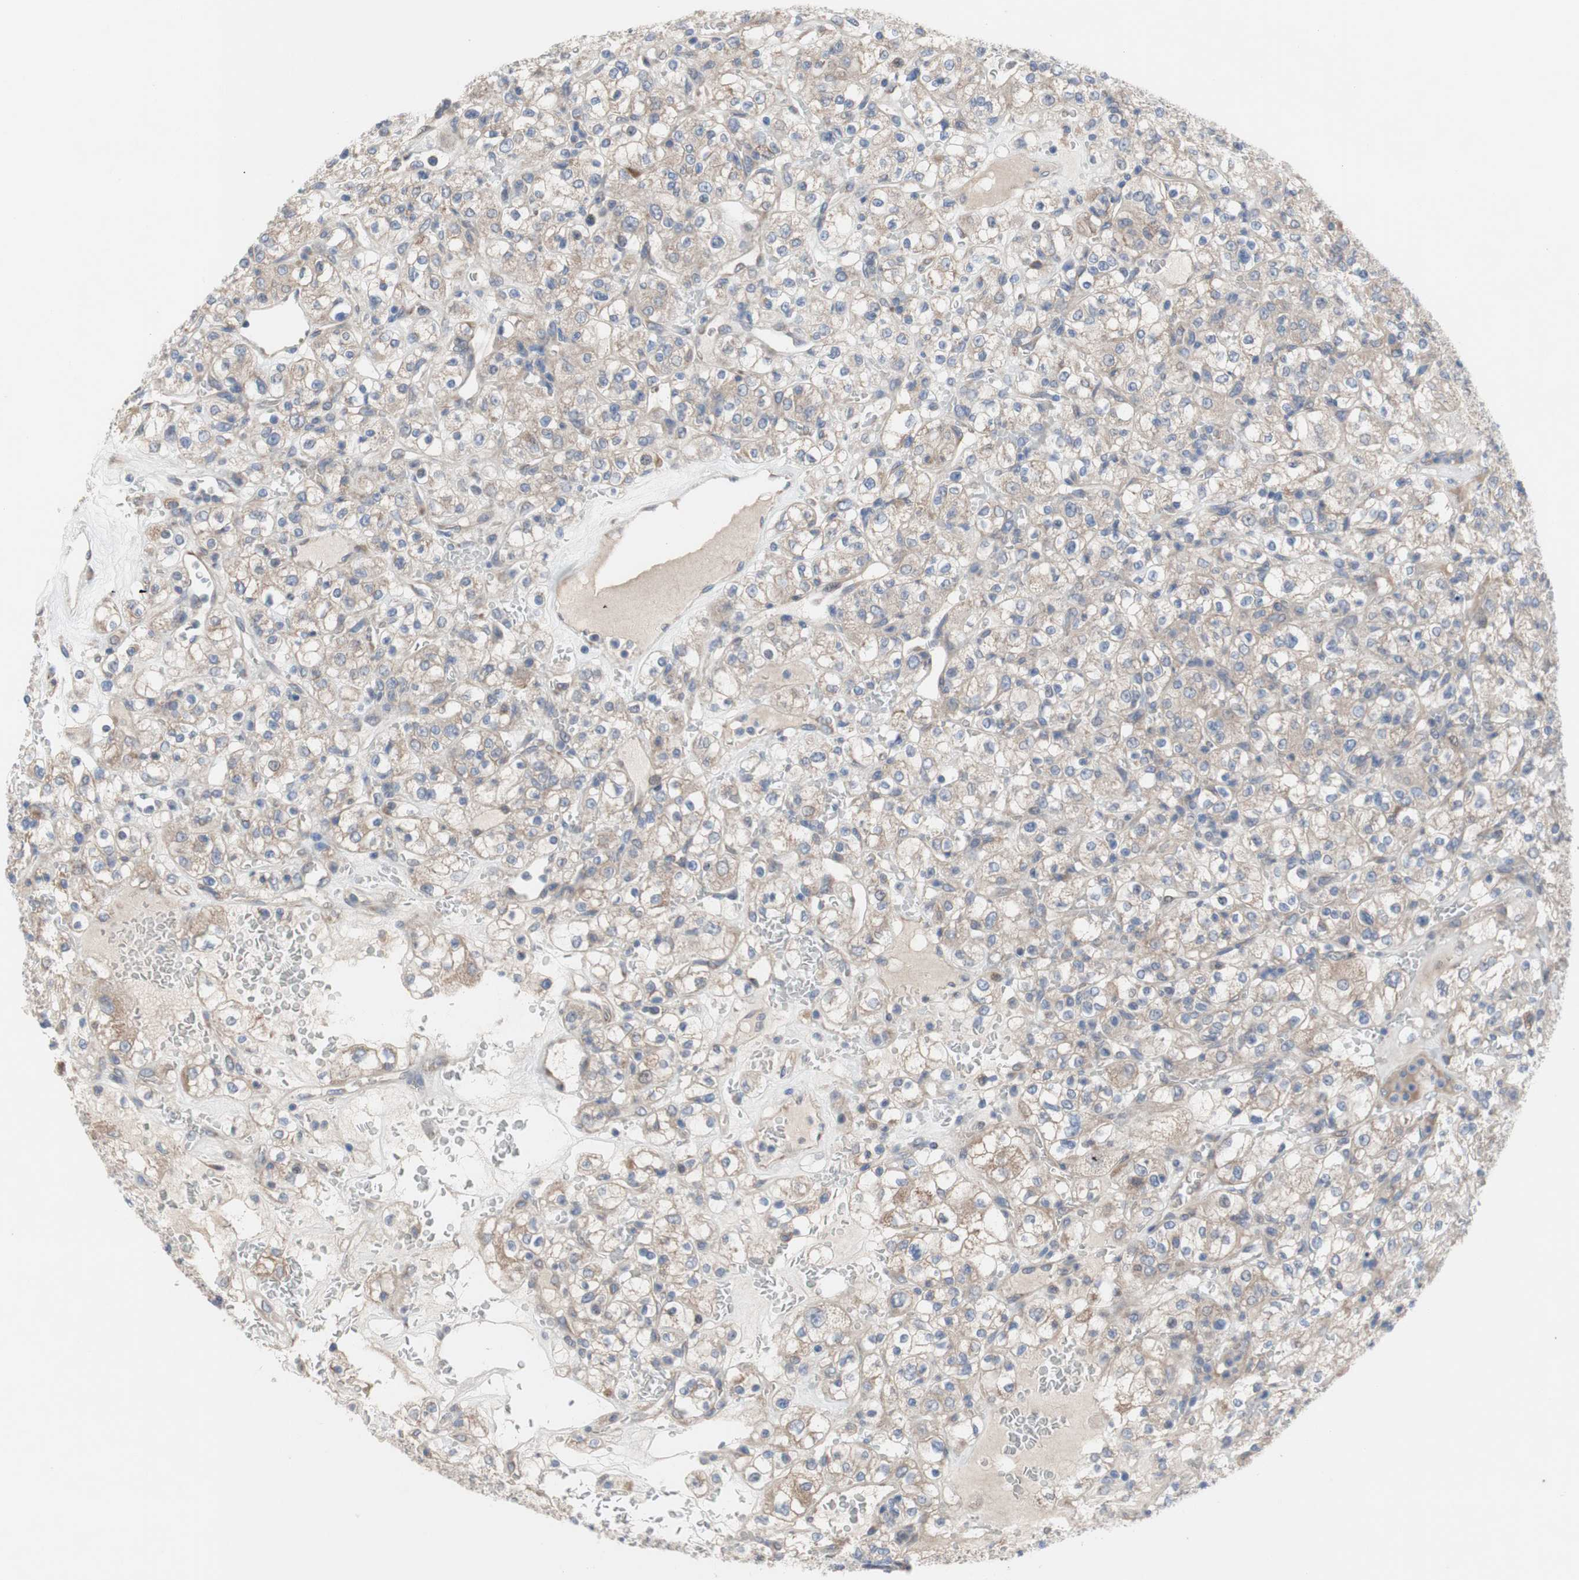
{"staining": {"intensity": "weak", "quantity": ">75%", "location": "cytoplasmic/membranous"}, "tissue": "renal cancer", "cell_type": "Tumor cells", "image_type": "cancer", "snomed": [{"axis": "morphology", "description": "Normal tissue, NOS"}, {"axis": "morphology", "description": "Adenocarcinoma, NOS"}, {"axis": "topography", "description": "Kidney"}], "caption": "Immunohistochemistry (DAB (3,3'-diaminobenzidine)) staining of human renal adenocarcinoma exhibits weak cytoplasmic/membranous protein positivity in about >75% of tumor cells.", "gene": "TTC14", "patient": {"sex": "female", "age": 72}}